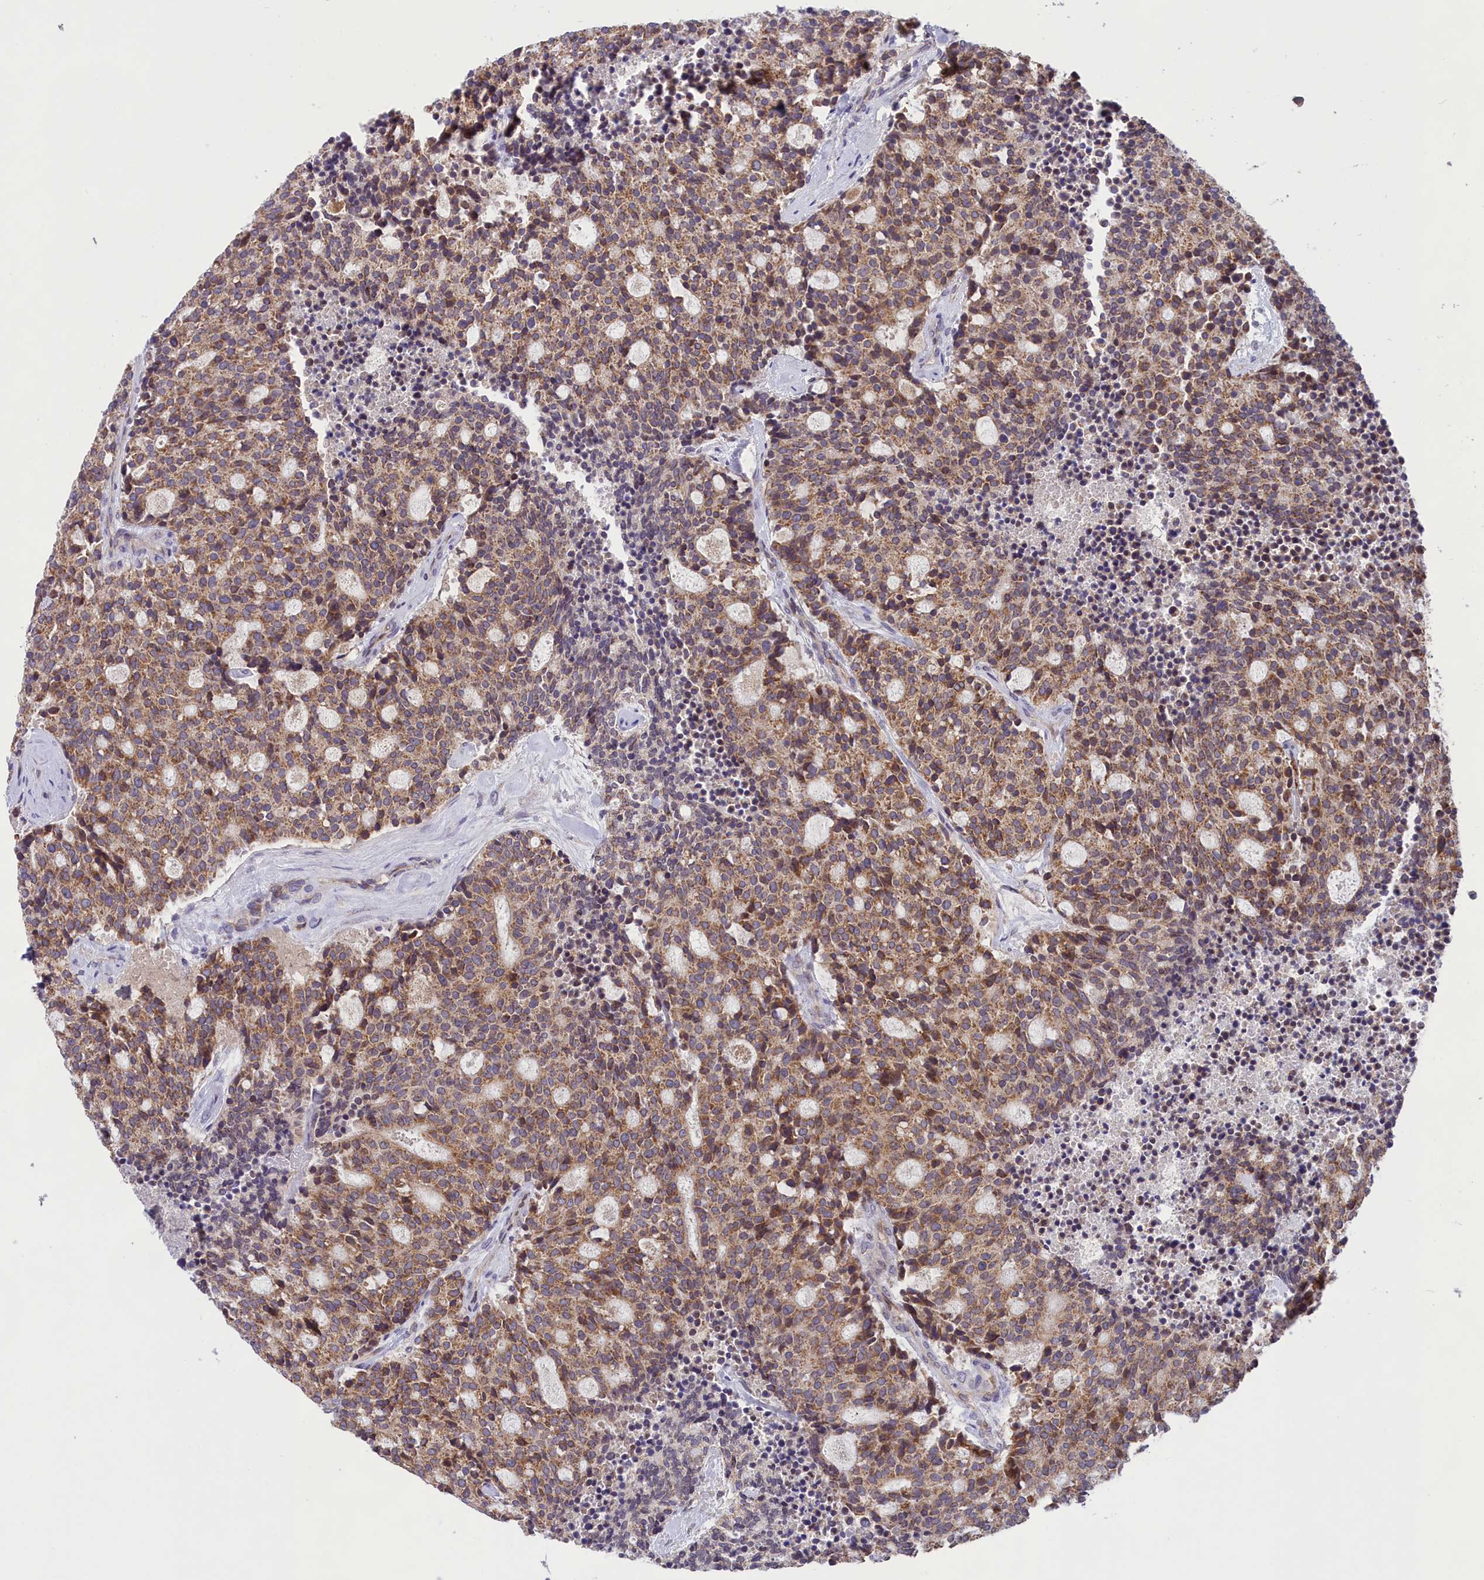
{"staining": {"intensity": "moderate", "quantity": ">75%", "location": "cytoplasmic/membranous"}, "tissue": "carcinoid", "cell_type": "Tumor cells", "image_type": "cancer", "snomed": [{"axis": "morphology", "description": "Carcinoid, malignant, NOS"}, {"axis": "topography", "description": "Pancreas"}], "caption": "Immunohistochemistry histopathology image of neoplastic tissue: carcinoid stained using IHC displays medium levels of moderate protein expression localized specifically in the cytoplasmic/membranous of tumor cells, appearing as a cytoplasmic/membranous brown color.", "gene": "PKHD1L1", "patient": {"sex": "female", "age": 54}}